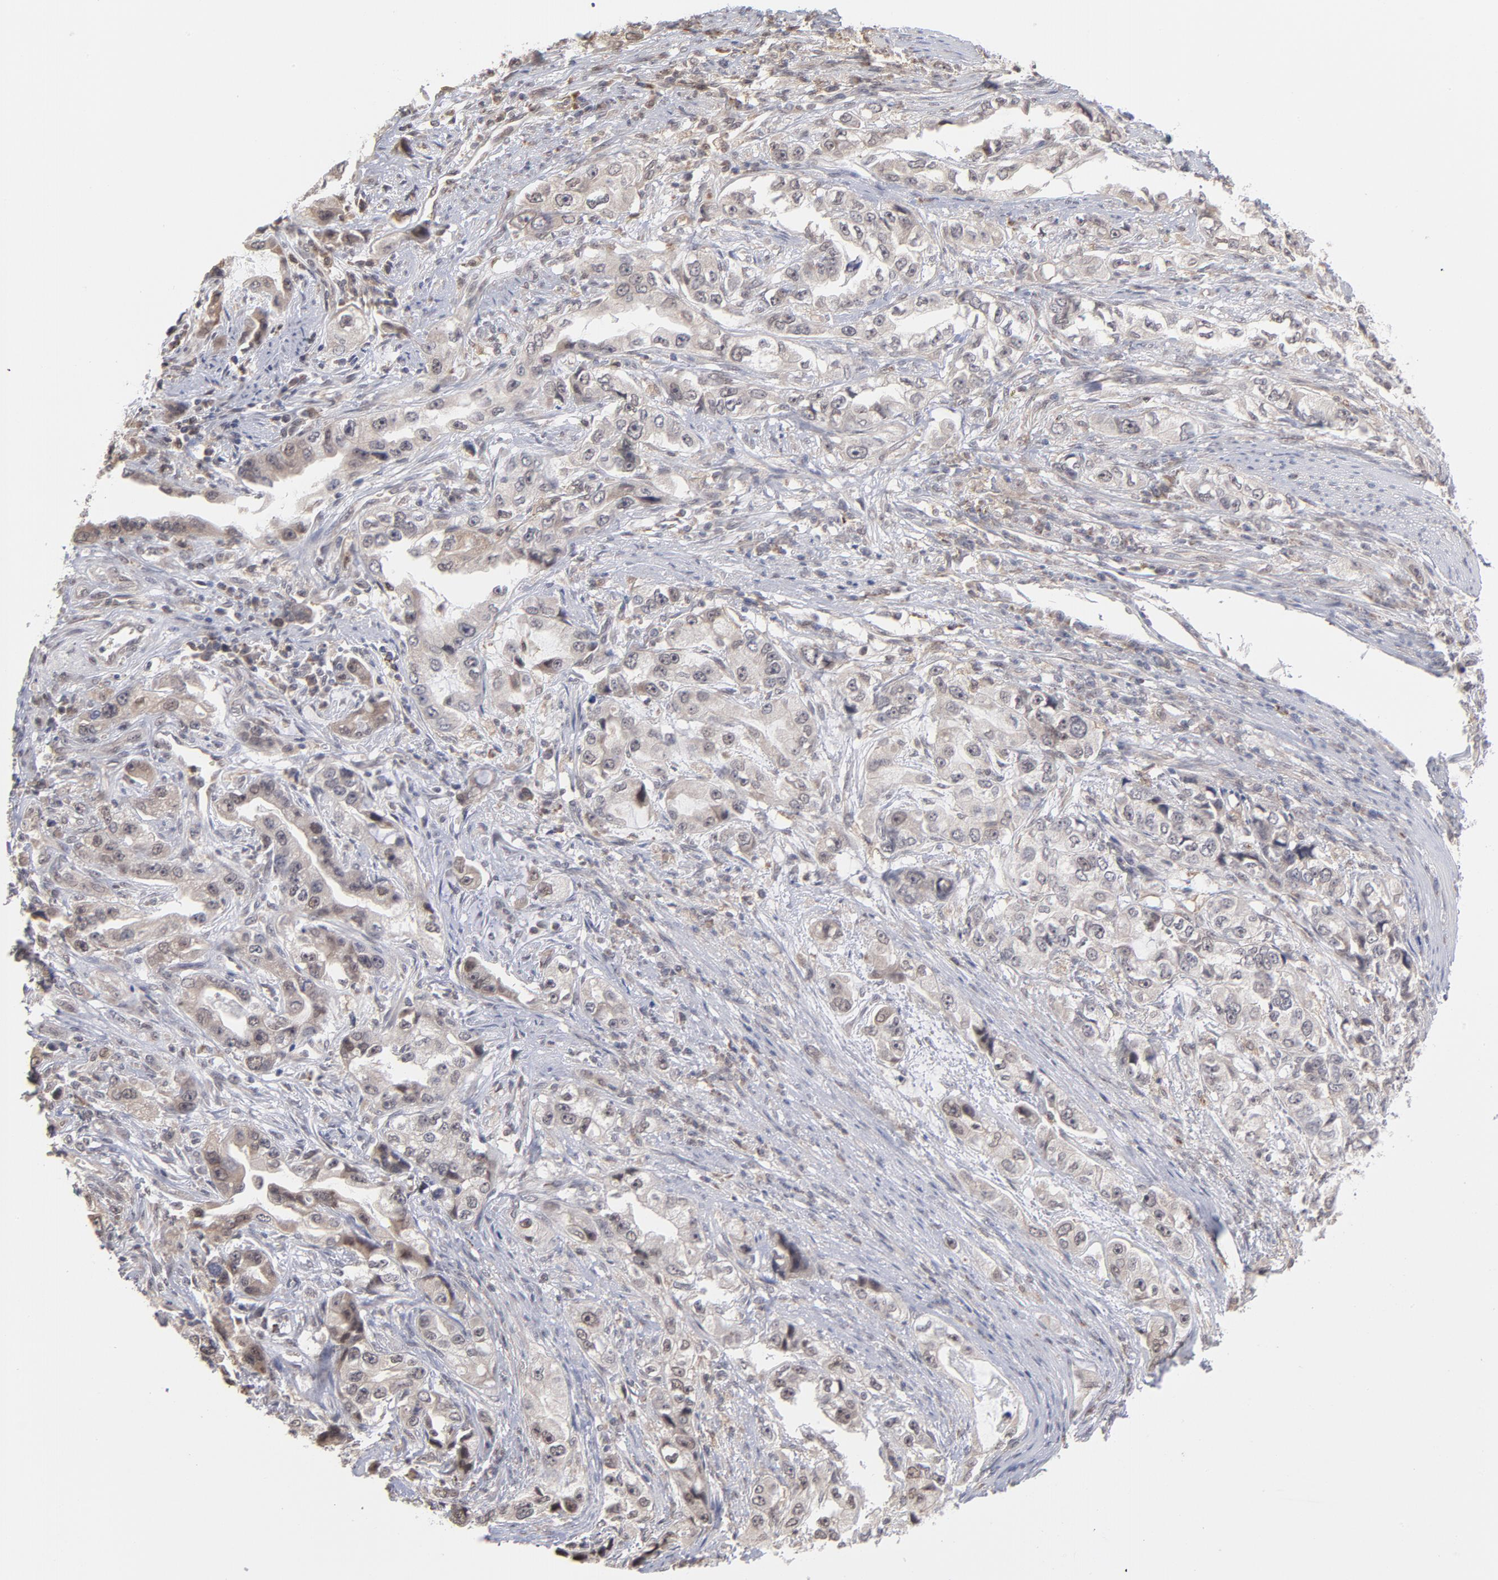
{"staining": {"intensity": "negative", "quantity": "none", "location": "none"}, "tissue": "stomach cancer", "cell_type": "Tumor cells", "image_type": "cancer", "snomed": [{"axis": "morphology", "description": "Adenocarcinoma, NOS"}, {"axis": "topography", "description": "Stomach, lower"}], "caption": "Immunohistochemistry of adenocarcinoma (stomach) demonstrates no staining in tumor cells.", "gene": "OAS1", "patient": {"sex": "female", "age": 93}}